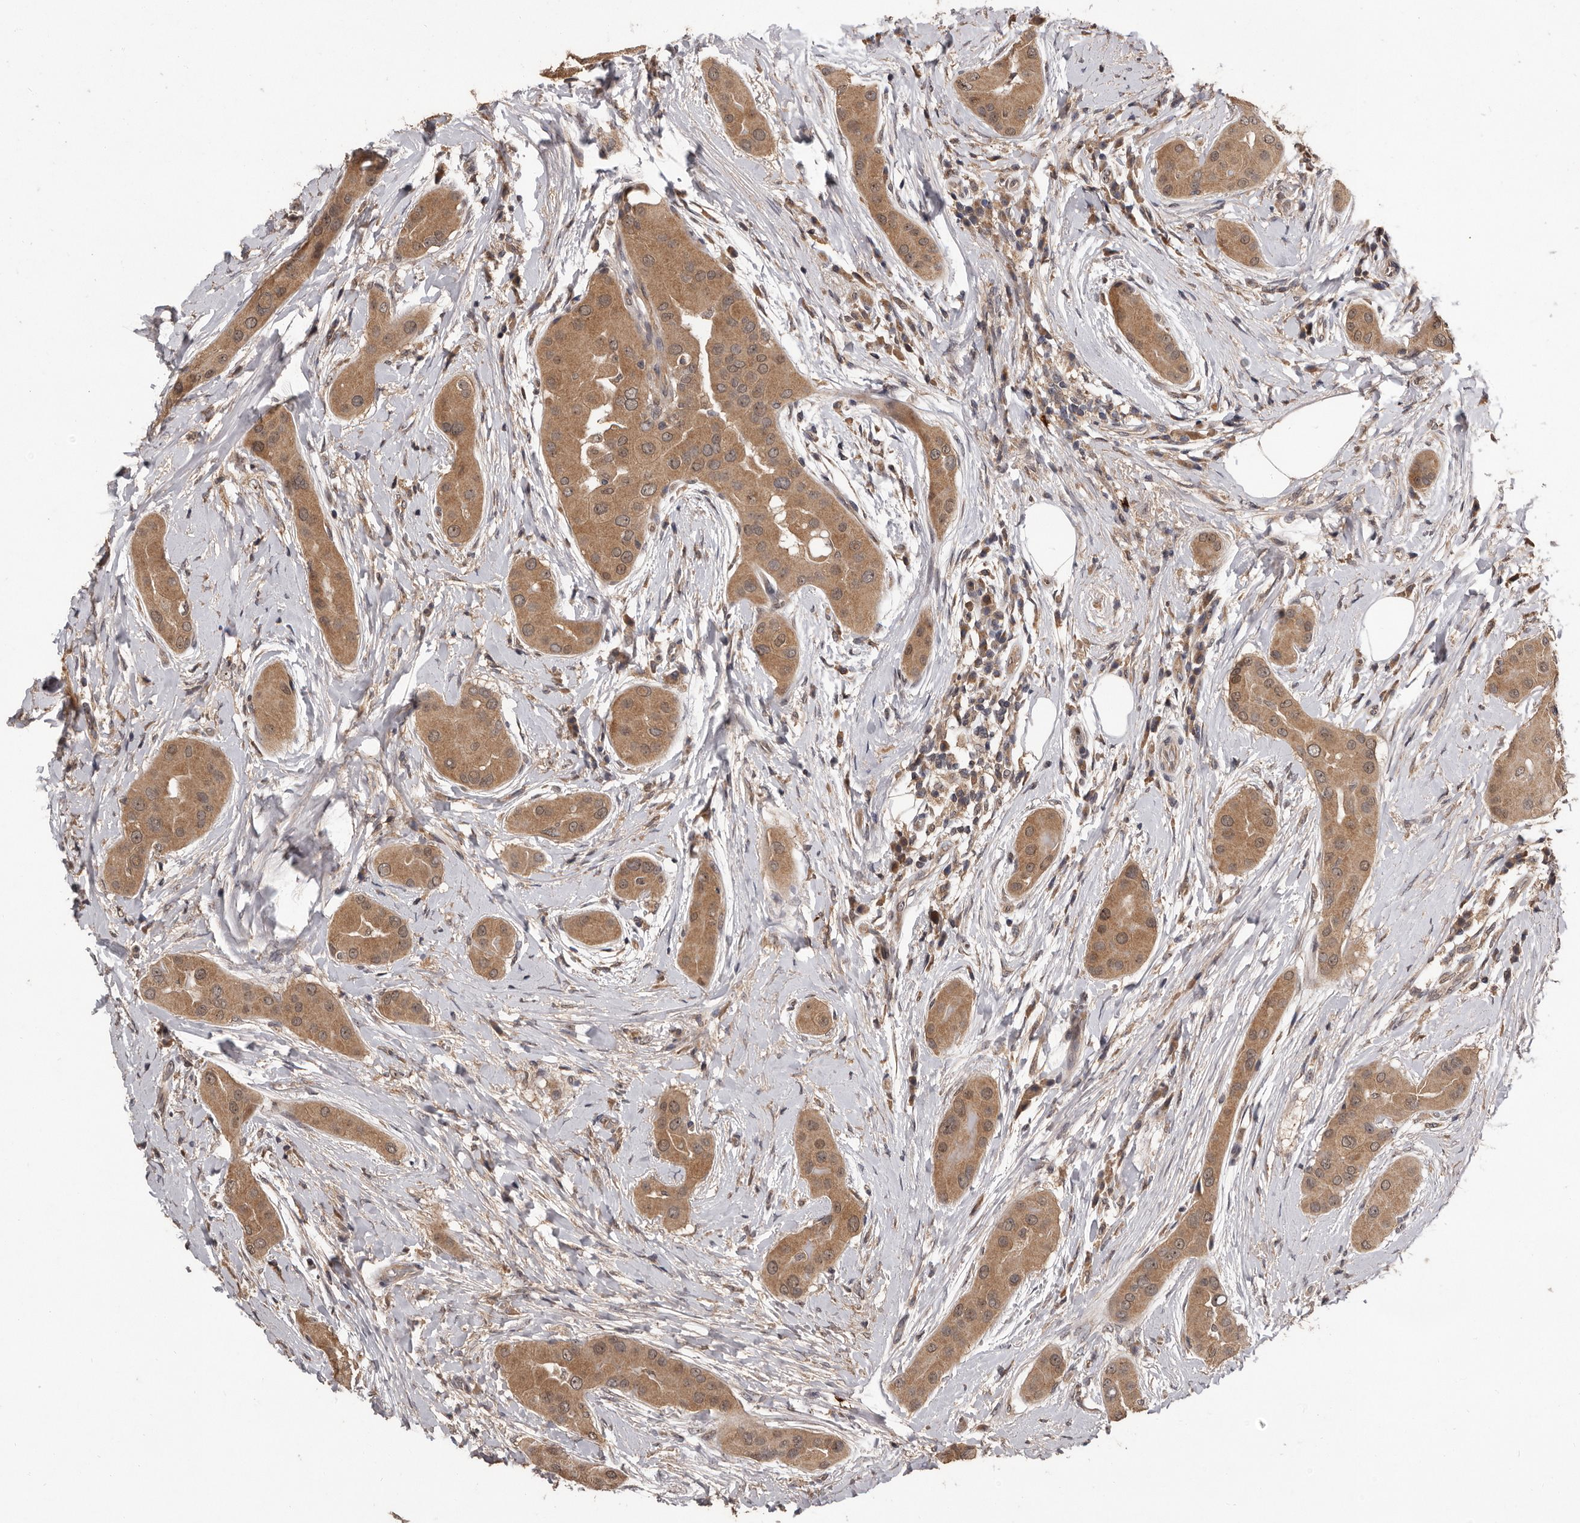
{"staining": {"intensity": "moderate", "quantity": ">75%", "location": "cytoplasmic/membranous,nuclear"}, "tissue": "thyroid cancer", "cell_type": "Tumor cells", "image_type": "cancer", "snomed": [{"axis": "morphology", "description": "Papillary adenocarcinoma, NOS"}, {"axis": "topography", "description": "Thyroid gland"}], "caption": "There is medium levels of moderate cytoplasmic/membranous and nuclear positivity in tumor cells of thyroid cancer (papillary adenocarcinoma), as demonstrated by immunohistochemical staining (brown color).", "gene": "VPS37A", "patient": {"sex": "male", "age": 33}}